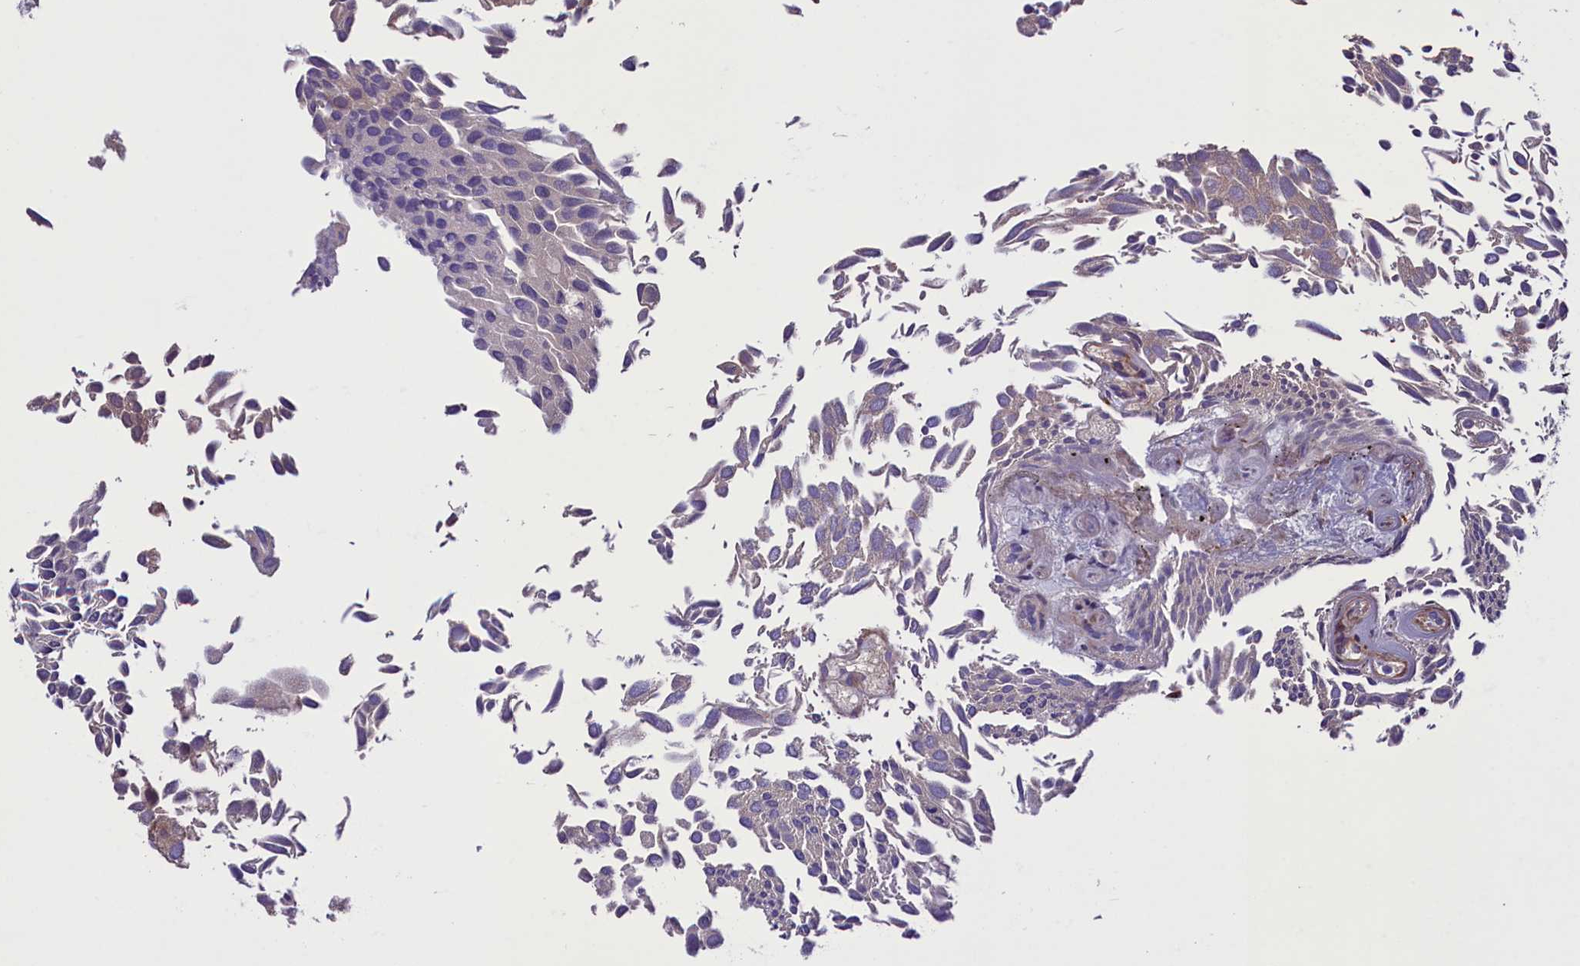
{"staining": {"intensity": "moderate", "quantity": ">75%", "location": "cytoplasmic/membranous"}, "tissue": "urothelial cancer", "cell_type": "Tumor cells", "image_type": "cancer", "snomed": [{"axis": "morphology", "description": "Urothelial carcinoma, Low grade"}, {"axis": "topography", "description": "Urinary bladder"}], "caption": "Urothelial cancer stained with a protein marker demonstrates moderate staining in tumor cells.", "gene": "MIEF2", "patient": {"sex": "male", "age": 89}}